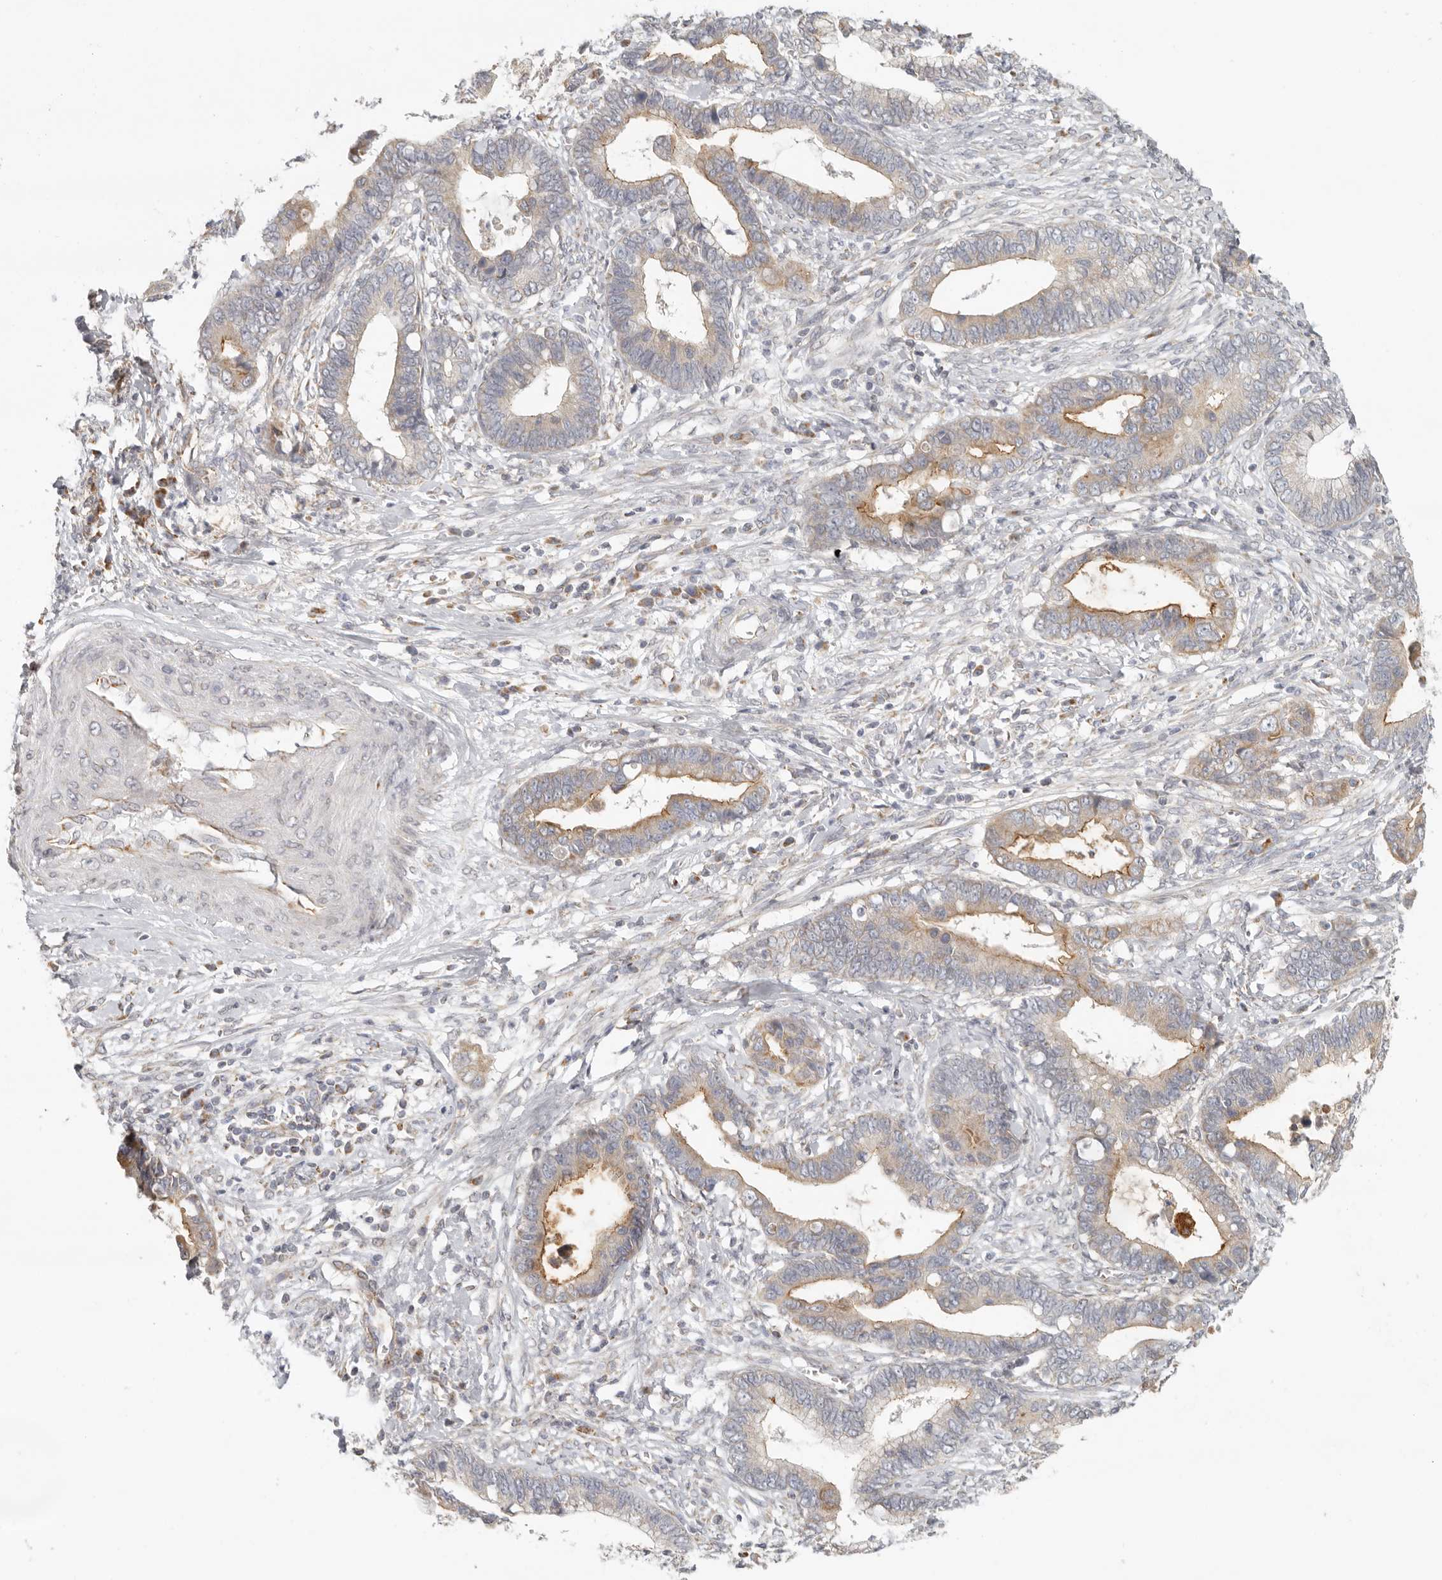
{"staining": {"intensity": "moderate", "quantity": ">75%", "location": "cytoplasmic/membranous"}, "tissue": "cervical cancer", "cell_type": "Tumor cells", "image_type": "cancer", "snomed": [{"axis": "morphology", "description": "Adenocarcinoma, NOS"}, {"axis": "topography", "description": "Cervix"}], "caption": "Cervical cancer (adenocarcinoma) stained with a brown dye shows moderate cytoplasmic/membranous positive positivity in approximately >75% of tumor cells.", "gene": "KDF1", "patient": {"sex": "female", "age": 44}}